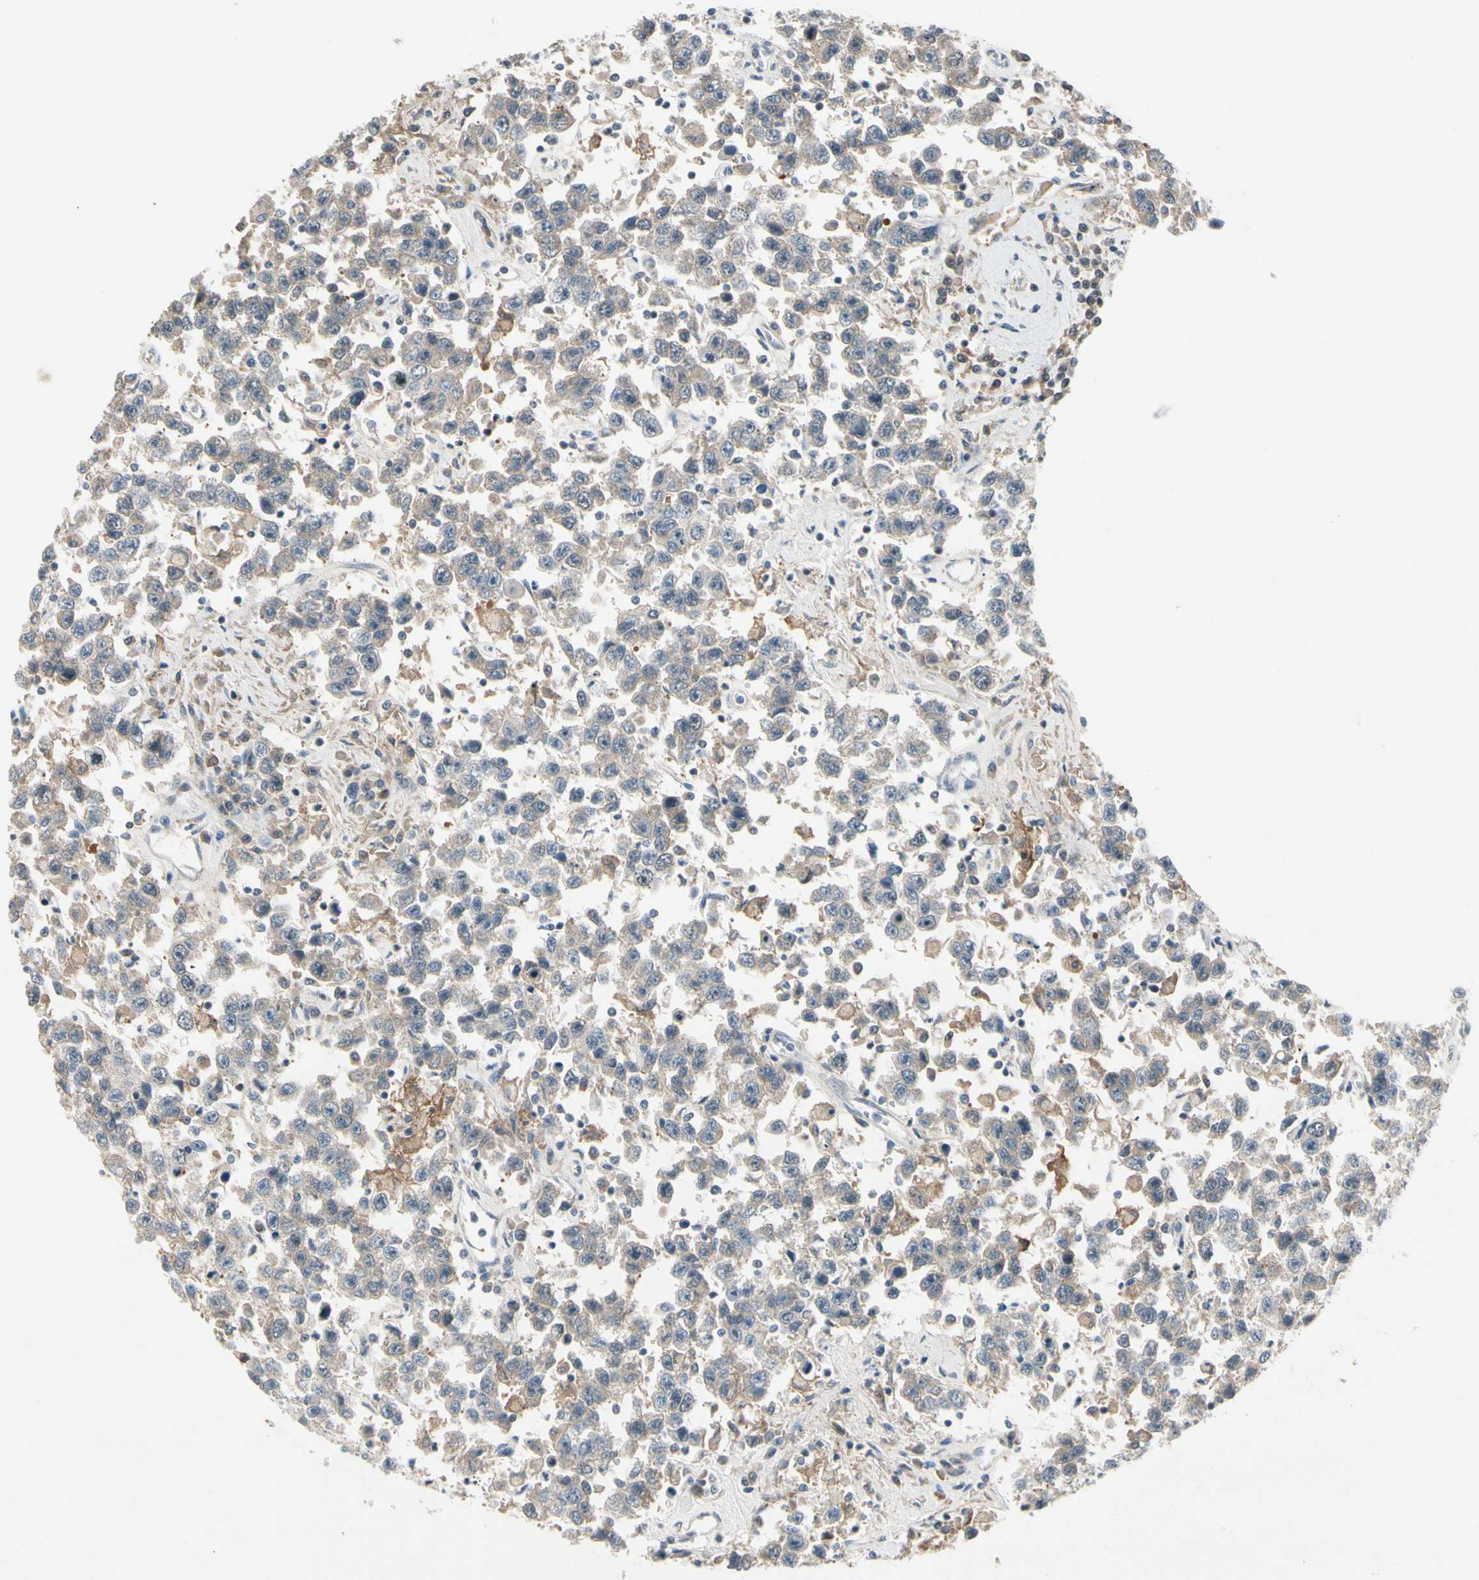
{"staining": {"intensity": "weak", "quantity": ">75%", "location": "cytoplasmic/membranous"}, "tissue": "testis cancer", "cell_type": "Tumor cells", "image_type": "cancer", "snomed": [{"axis": "morphology", "description": "Seminoma, NOS"}, {"axis": "topography", "description": "Testis"}], "caption": "The histopathology image exhibits staining of testis cancer (seminoma), revealing weak cytoplasmic/membranous protein staining (brown color) within tumor cells. The staining is performed using DAB brown chromogen to label protein expression. The nuclei are counter-stained blue using hematoxylin.", "gene": "ICAM5", "patient": {"sex": "male", "age": 41}}